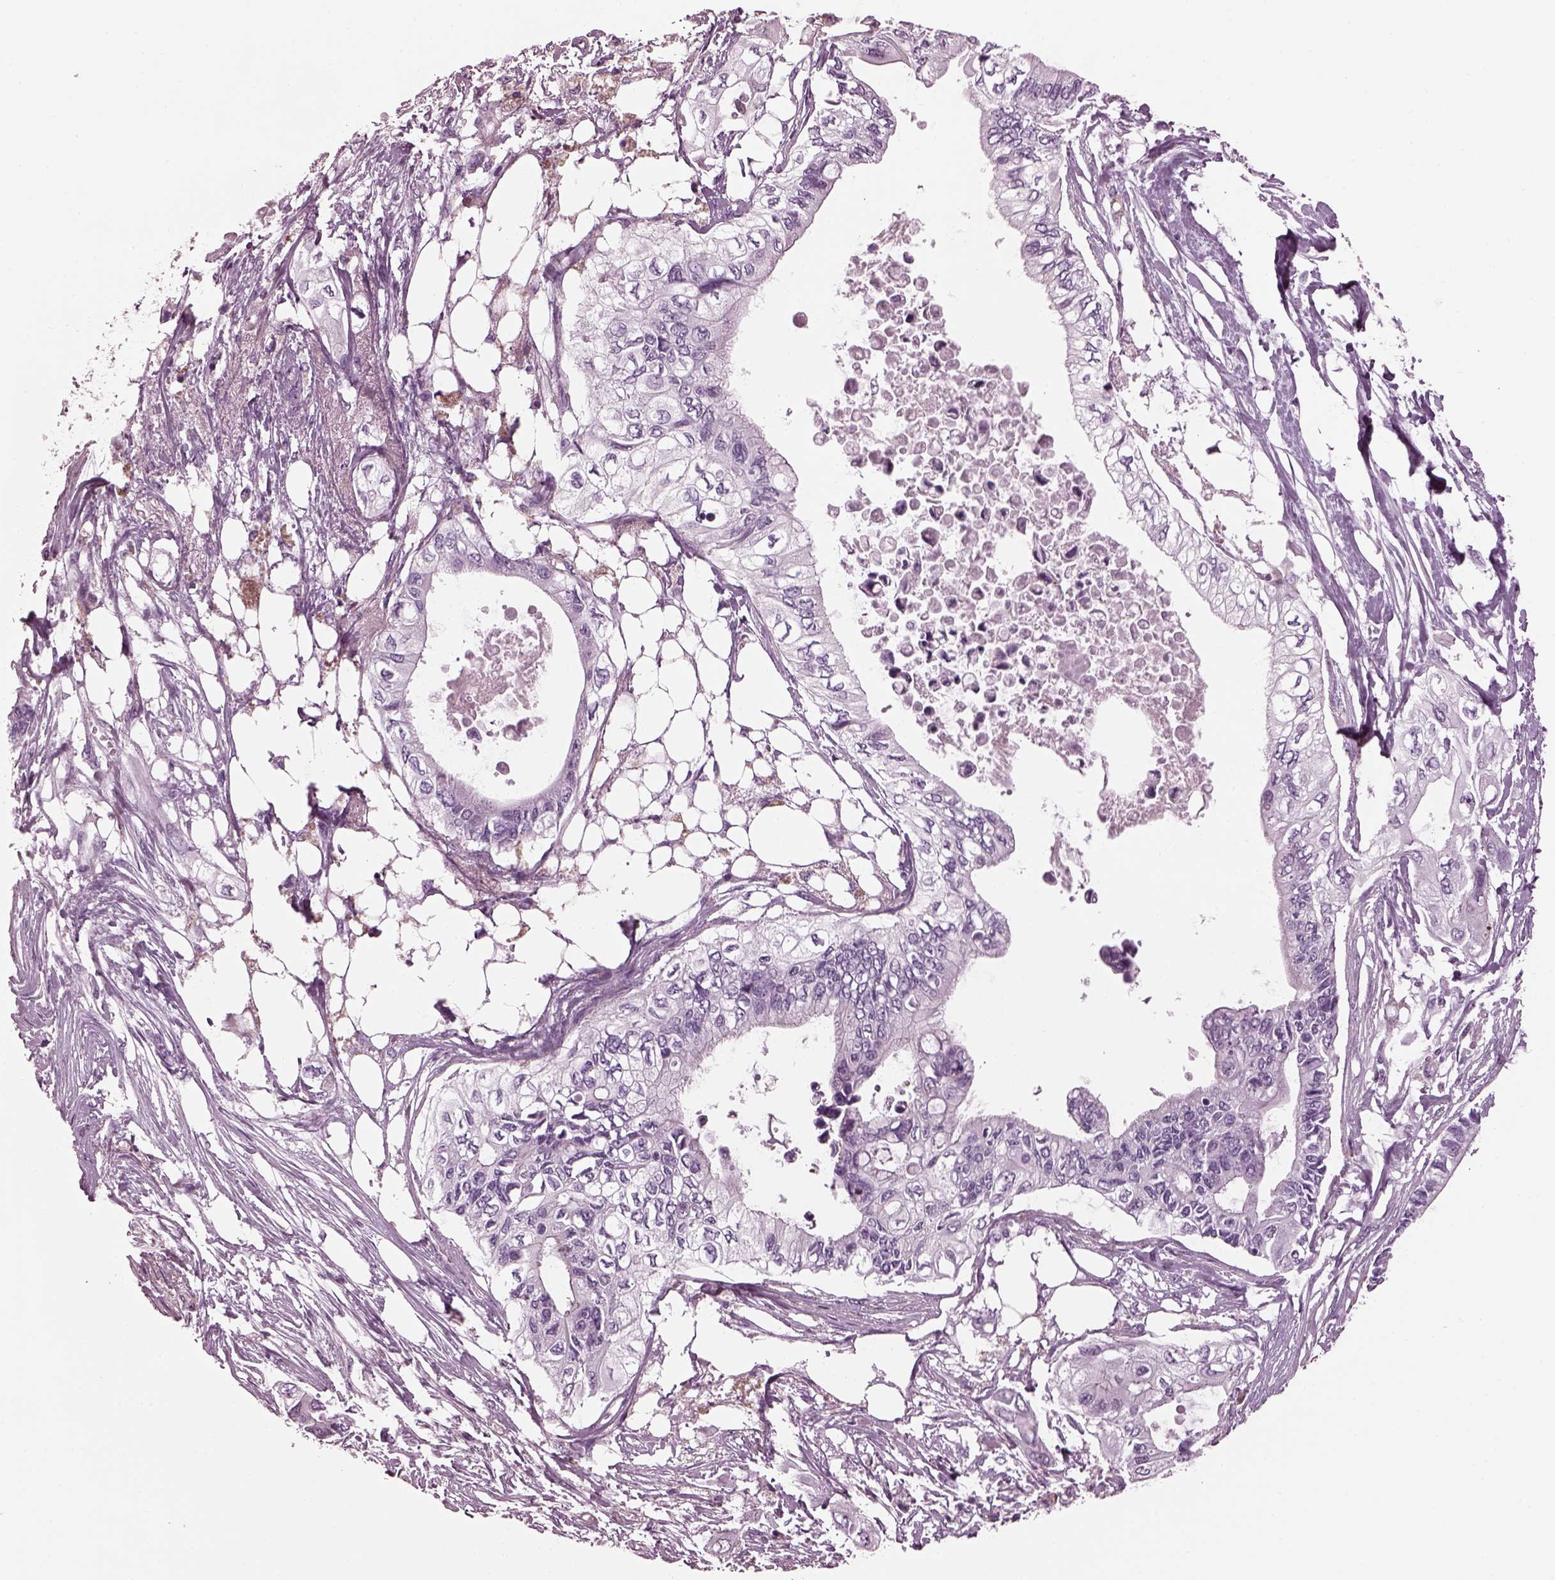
{"staining": {"intensity": "negative", "quantity": "none", "location": "none"}, "tissue": "pancreatic cancer", "cell_type": "Tumor cells", "image_type": "cancer", "snomed": [{"axis": "morphology", "description": "Adenocarcinoma, NOS"}, {"axis": "topography", "description": "Pancreas"}], "caption": "The immunohistochemistry micrograph has no significant expression in tumor cells of pancreatic adenocarcinoma tissue.", "gene": "GDF11", "patient": {"sex": "female", "age": 63}}